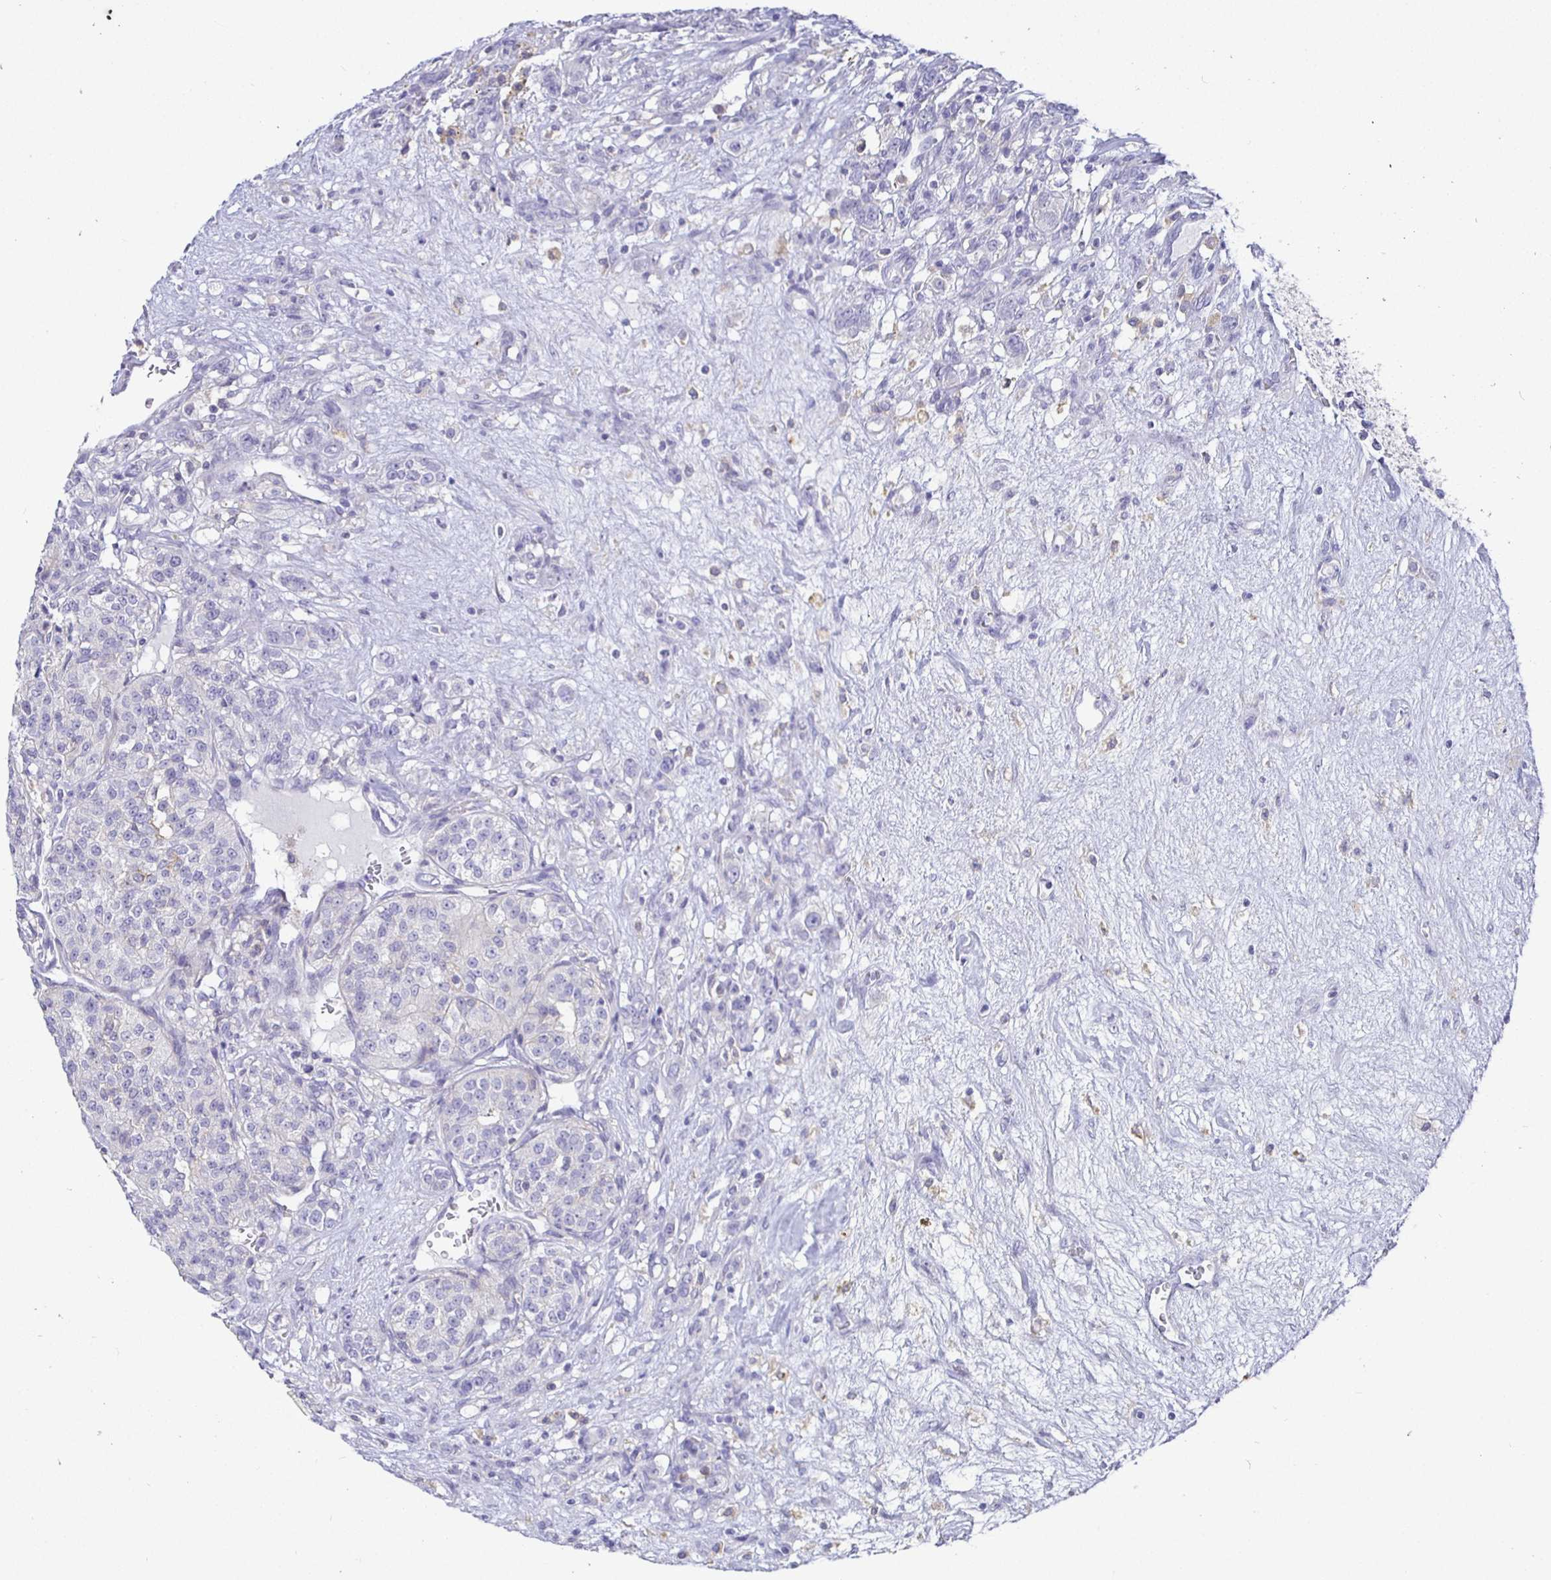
{"staining": {"intensity": "negative", "quantity": "none", "location": "none"}, "tissue": "renal cancer", "cell_type": "Tumor cells", "image_type": "cancer", "snomed": [{"axis": "morphology", "description": "Adenocarcinoma, NOS"}, {"axis": "topography", "description": "Kidney"}], "caption": "Renal adenocarcinoma was stained to show a protein in brown. There is no significant positivity in tumor cells. The staining is performed using DAB brown chromogen with nuclei counter-stained in using hematoxylin.", "gene": "SIRPA", "patient": {"sex": "female", "age": 63}}